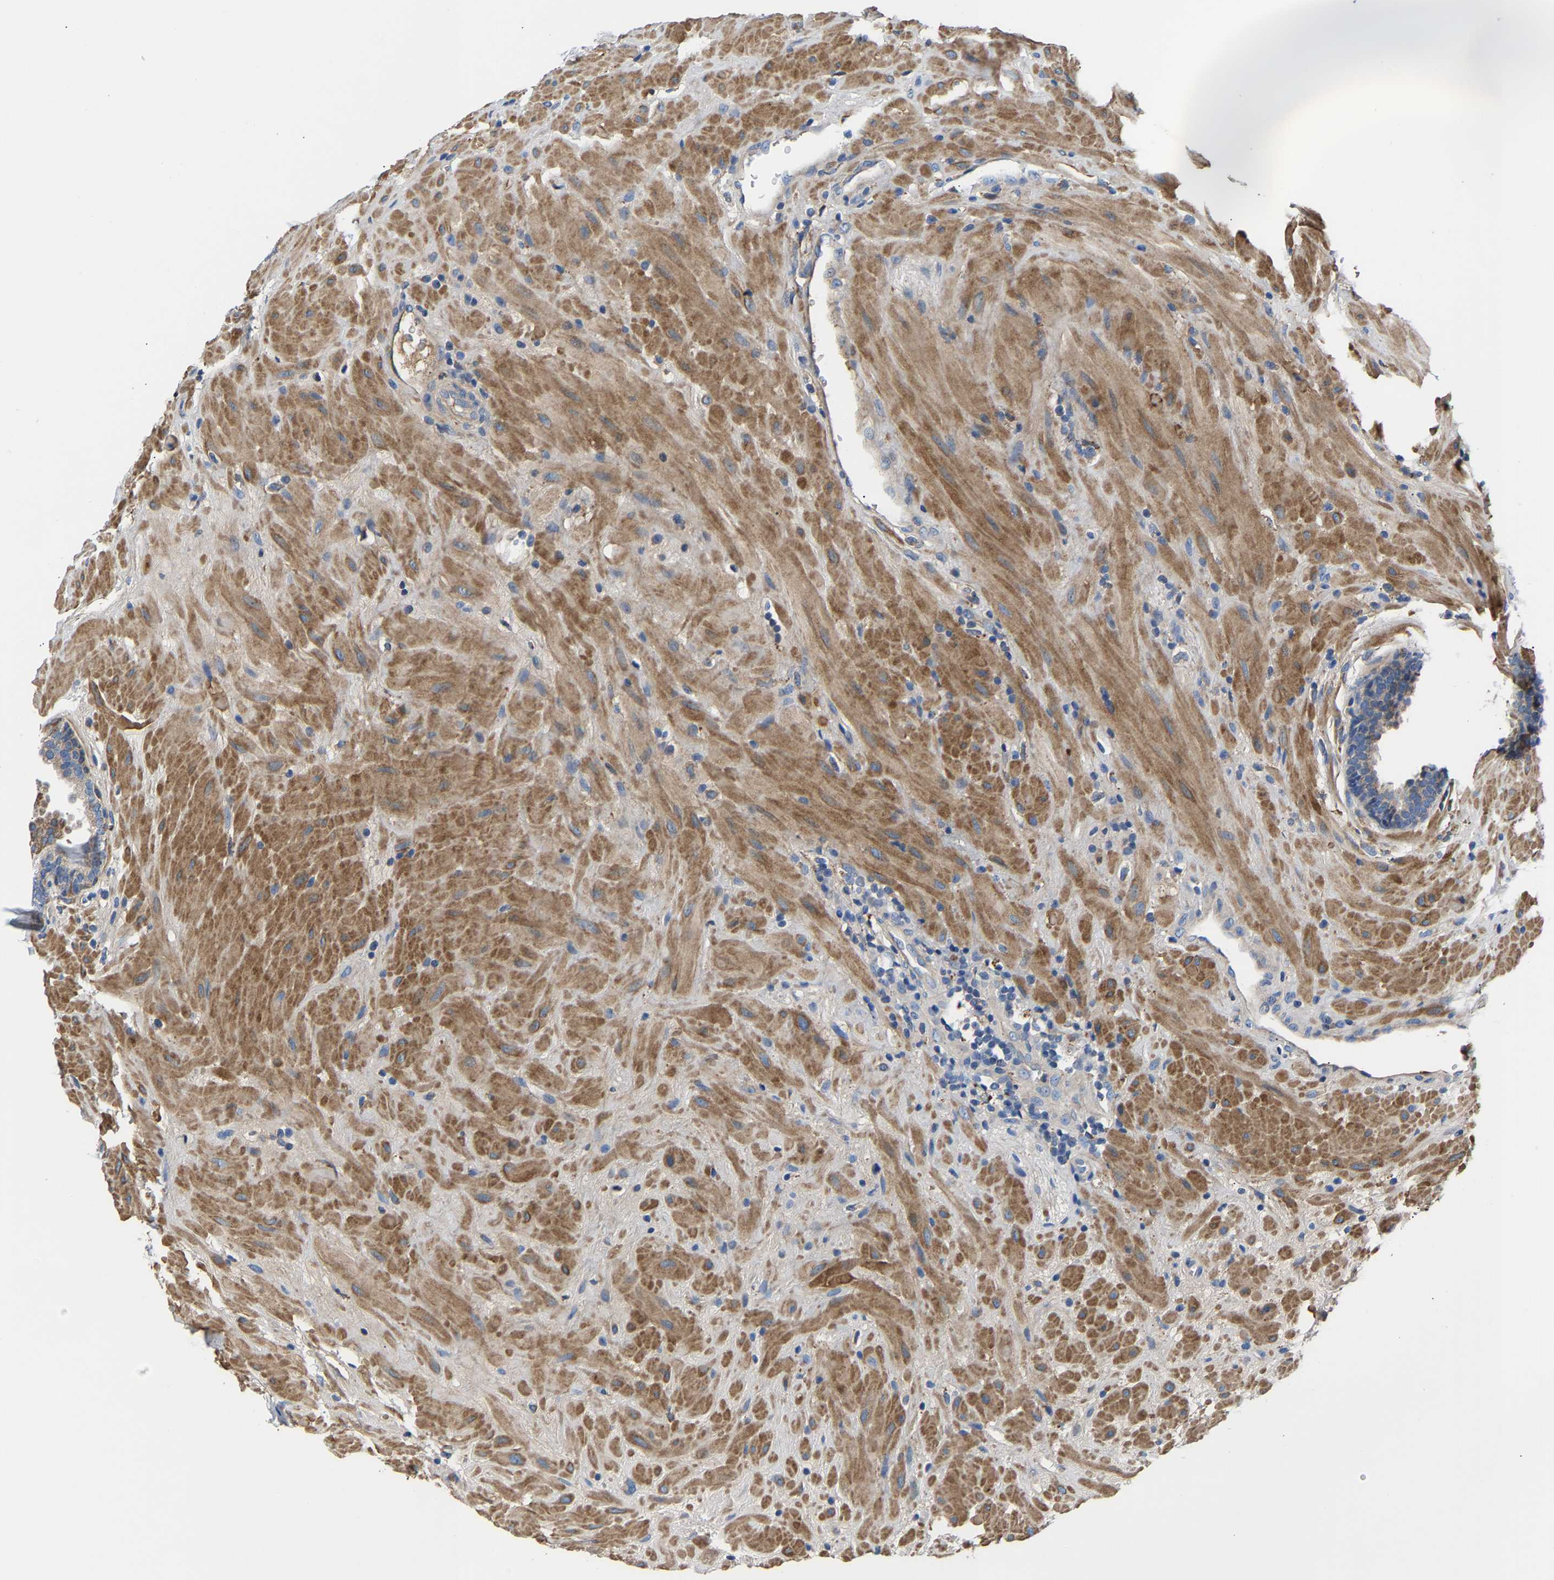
{"staining": {"intensity": "negative", "quantity": "none", "location": "none"}, "tissue": "prostate", "cell_type": "Glandular cells", "image_type": "normal", "snomed": [{"axis": "morphology", "description": "Normal tissue, NOS"}, {"axis": "topography", "description": "Prostate"}], "caption": "High power microscopy histopathology image of an IHC photomicrograph of unremarkable prostate, revealing no significant staining in glandular cells.", "gene": "CCDC171", "patient": {"sex": "male", "age": 51}}